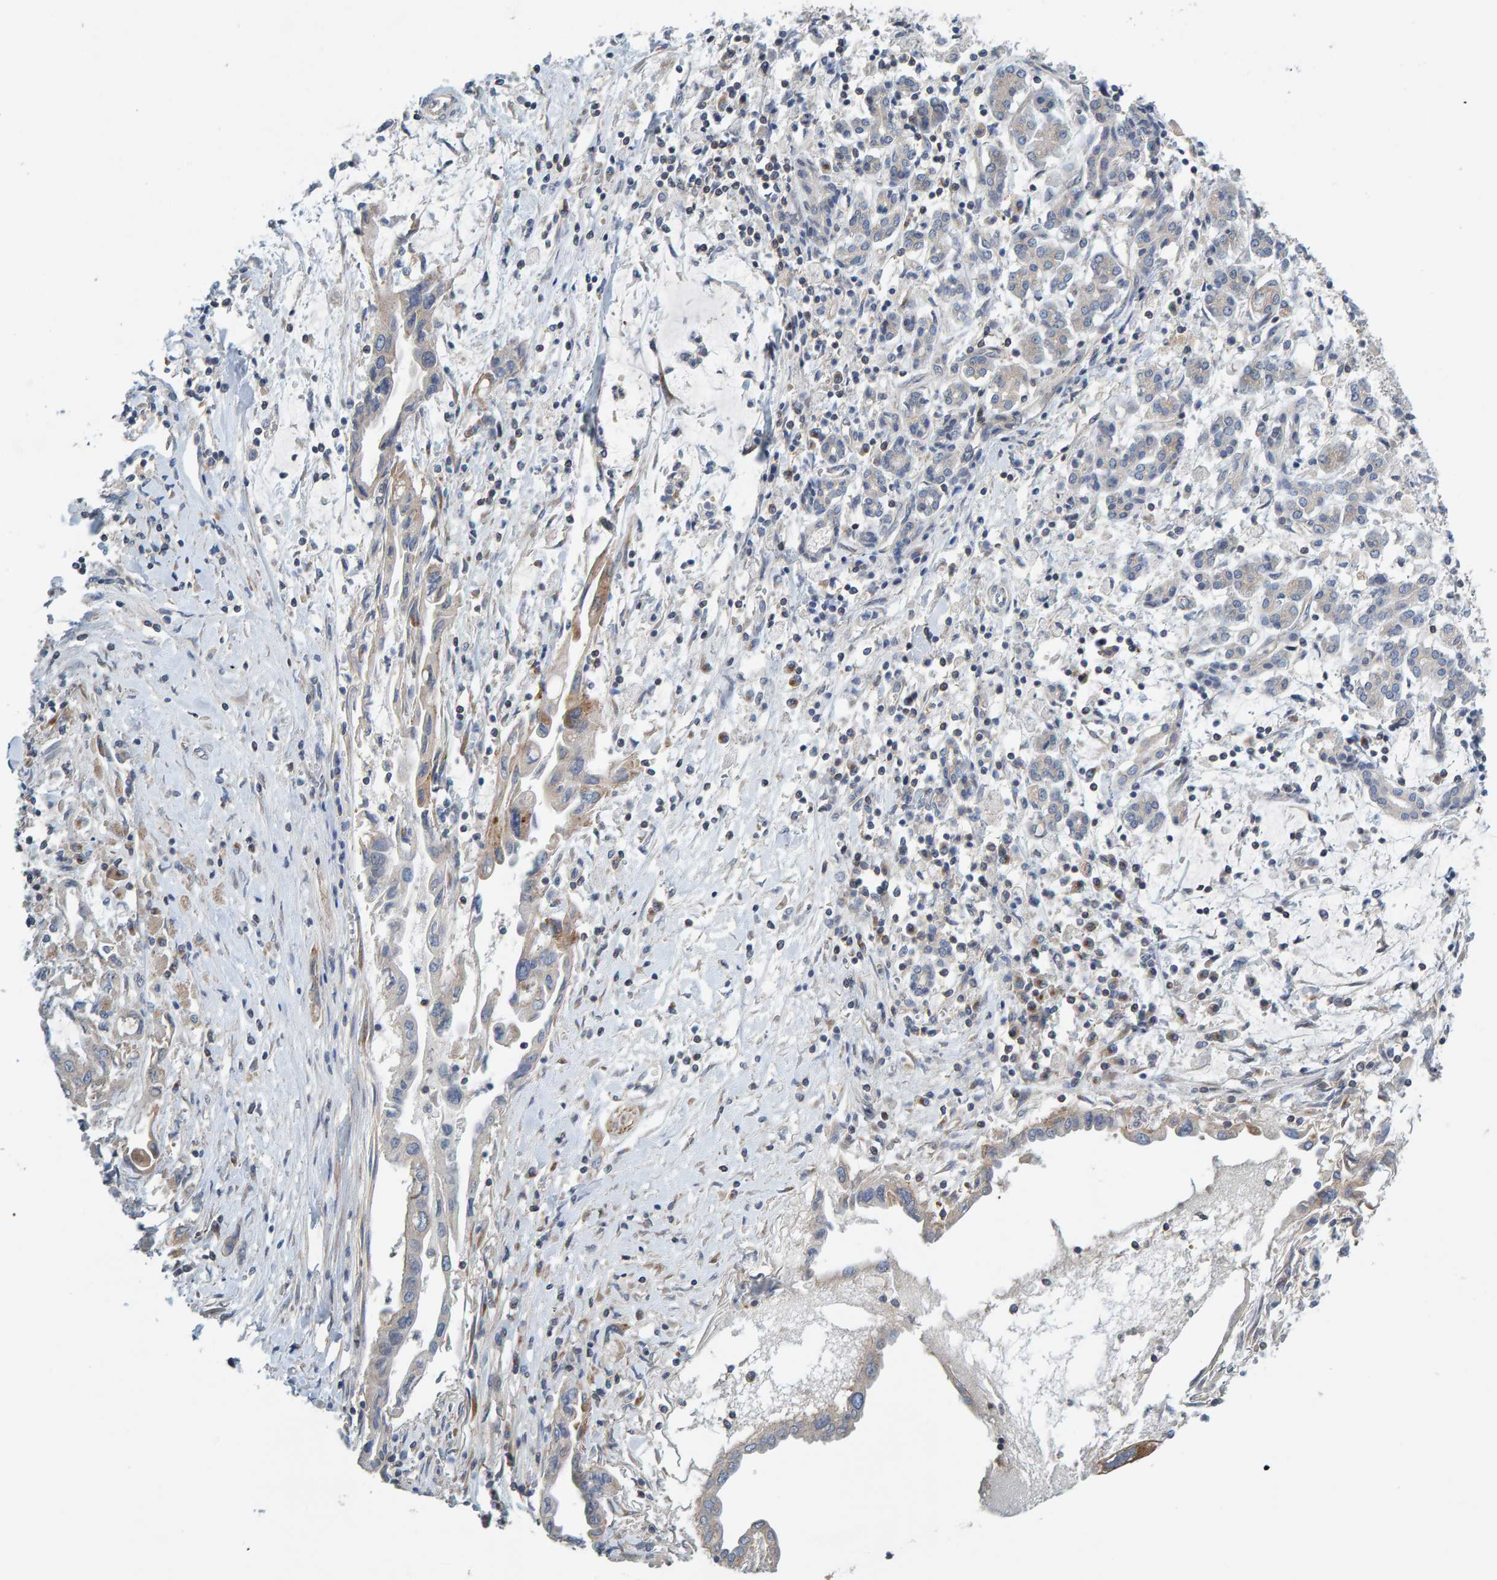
{"staining": {"intensity": "weak", "quantity": "<25%", "location": "cytoplasmic/membranous"}, "tissue": "pancreatic cancer", "cell_type": "Tumor cells", "image_type": "cancer", "snomed": [{"axis": "morphology", "description": "Adenocarcinoma, NOS"}, {"axis": "topography", "description": "Pancreas"}], "caption": "The IHC histopathology image has no significant positivity in tumor cells of pancreatic cancer (adenocarcinoma) tissue. The staining was performed using DAB to visualize the protein expression in brown, while the nuclei were stained in blue with hematoxylin (Magnification: 20x).", "gene": "CCM2", "patient": {"sex": "female", "age": 57}}